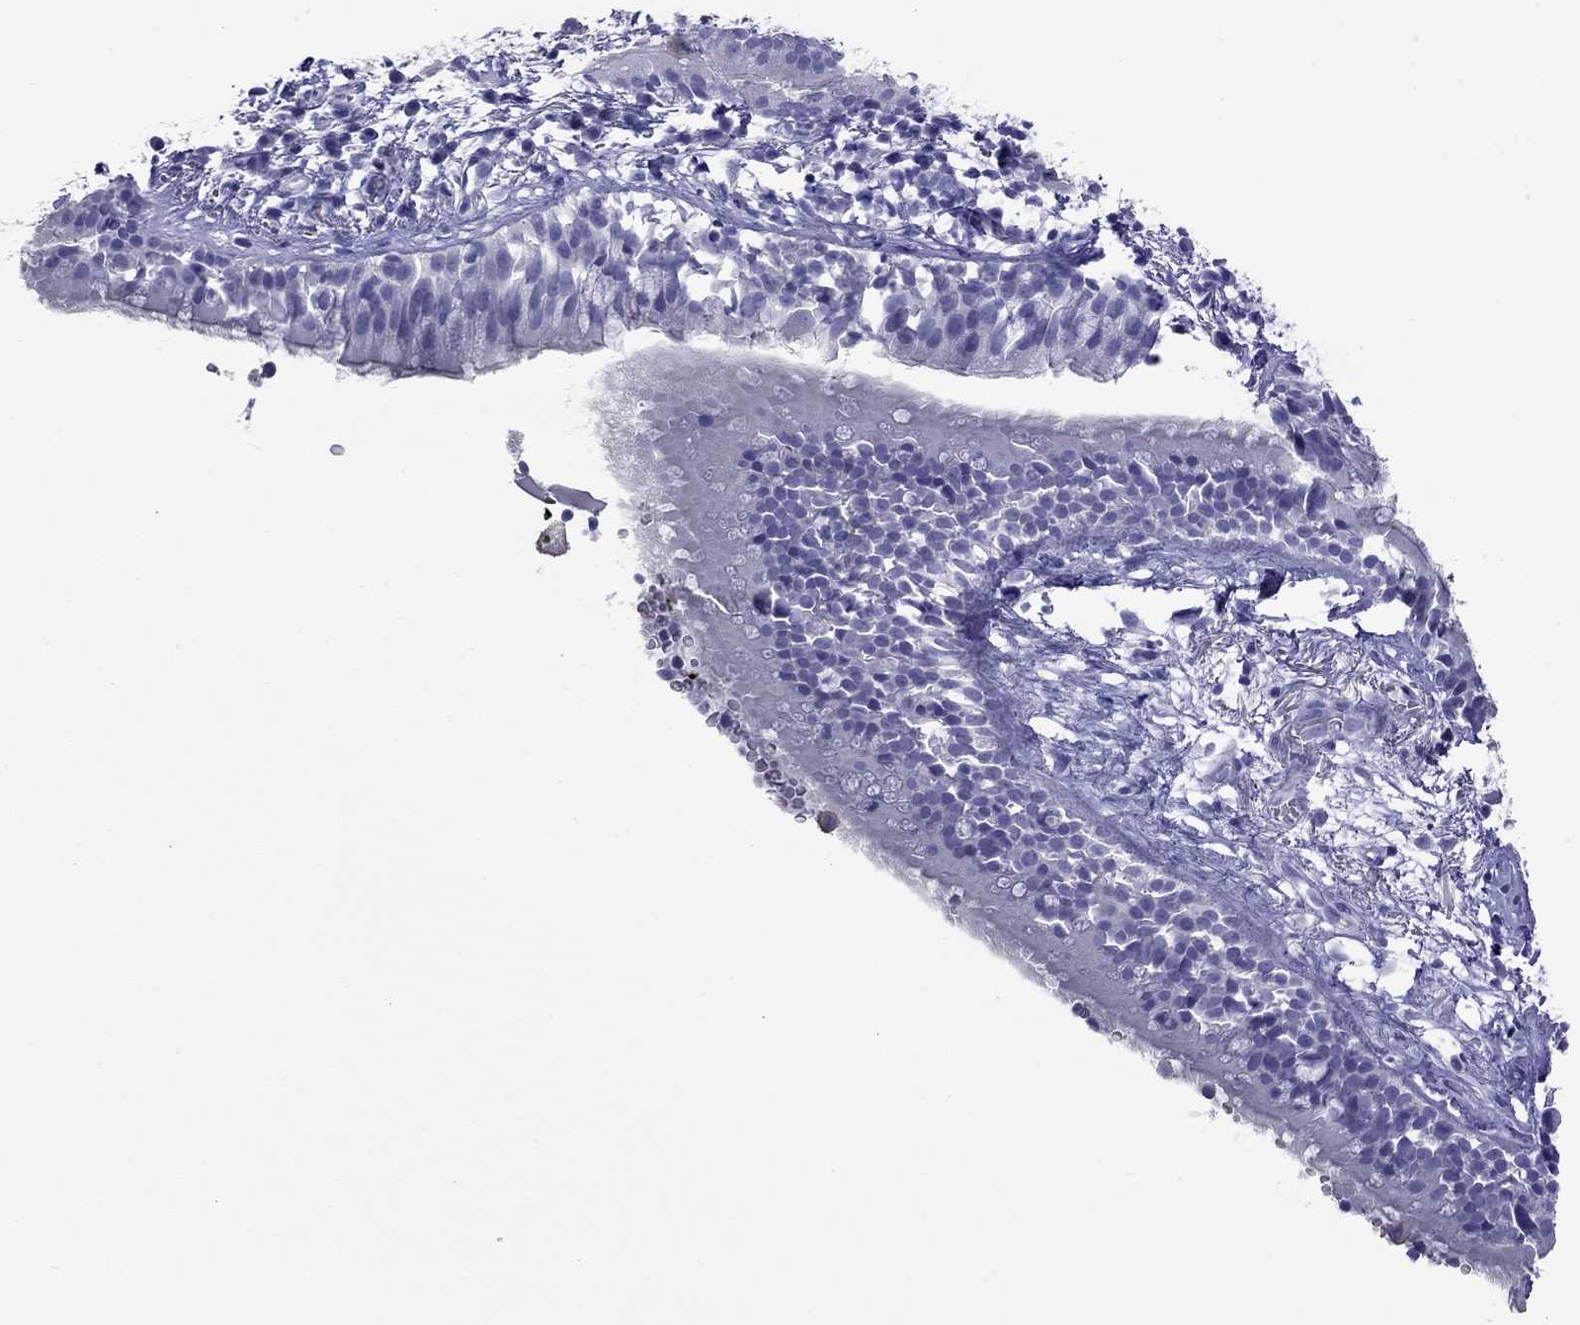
{"staining": {"intensity": "negative", "quantity": "none", "location": "none"}, "tissue": "adipose tissue", "cell_type": "Adipocytes", "image_type": "normal", "snomed": [{"axis": "morphology", "description": "Normal tissue, NOS"}, {"axis": "topography", "description": "Cartilage tissue"}, {"axis": "topography", "description": "Bronchus"}], "caption": "DAB immunohistochemical staining of benign human adipose tissue shows no significant staining in adipocytes. The staining was performed using DAB to visualize the protein expression in brown, while the nuclei were stained in blue with hematoxylin (Magnification: 20x).", "gene": "ACTL7B", "patient": {"sex": "male", "age": 58}}